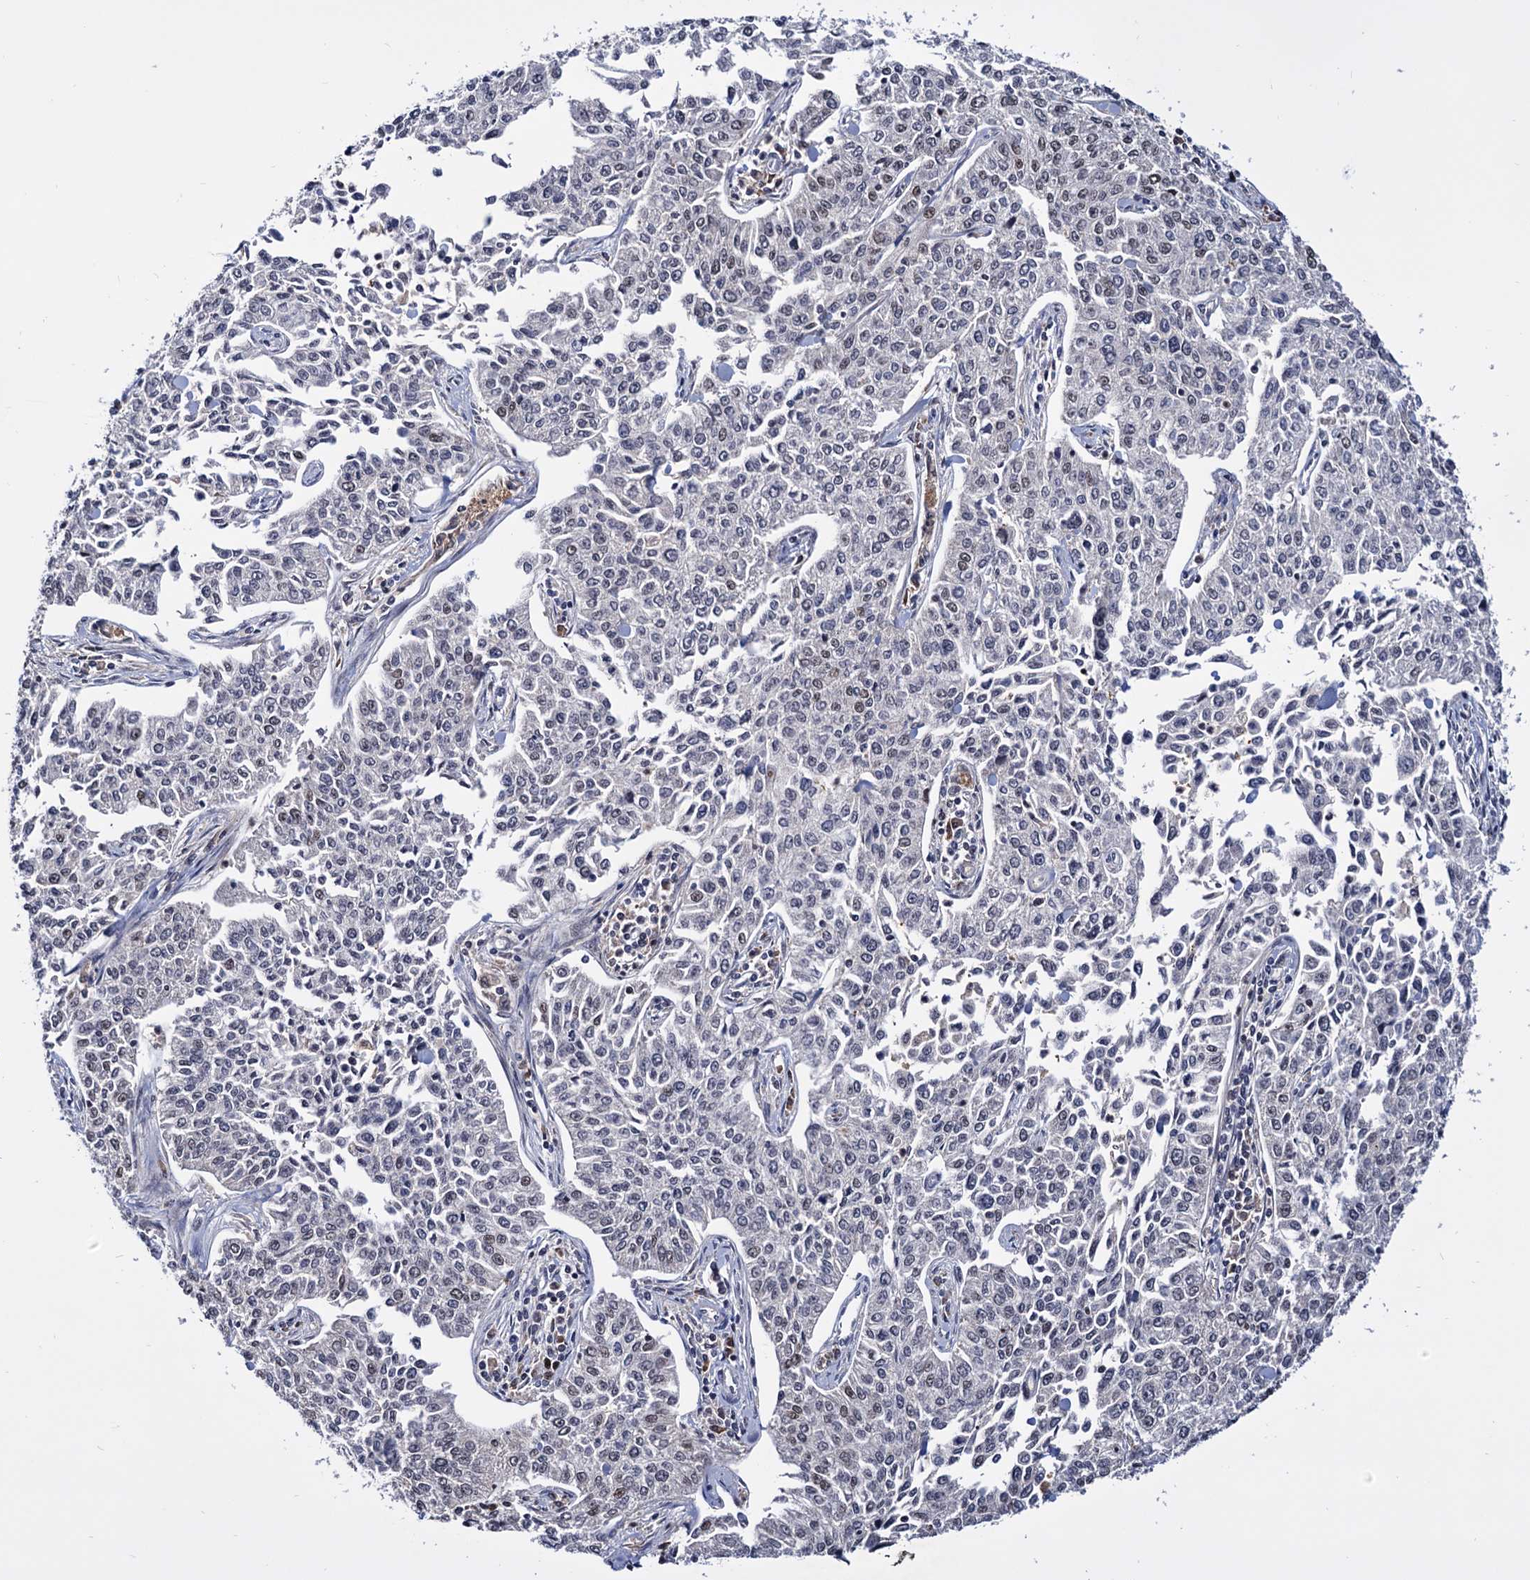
{"staining": {"intensity": "negative", "quantity": "none", "location": "none"}, "tissue": "cervical cancer", "cell_type": "Tumor cells", "image_type": "cancer", "snomed": [{"axis": "morphology", "description": "Squamous cell carcinoma, NOS"}, {"axis": "topography", "description": "Cervix"}], "caption": "A photomicrograph of human squamous cell carcinoma (cervical) is negative for staining in tumor cells. The staining is performed using DAB brown chromogen with nuclei counter-stained in using hematoxylin.", "gene": "RNASEH2B", "patient": {"sex": "female", "age": 35}}